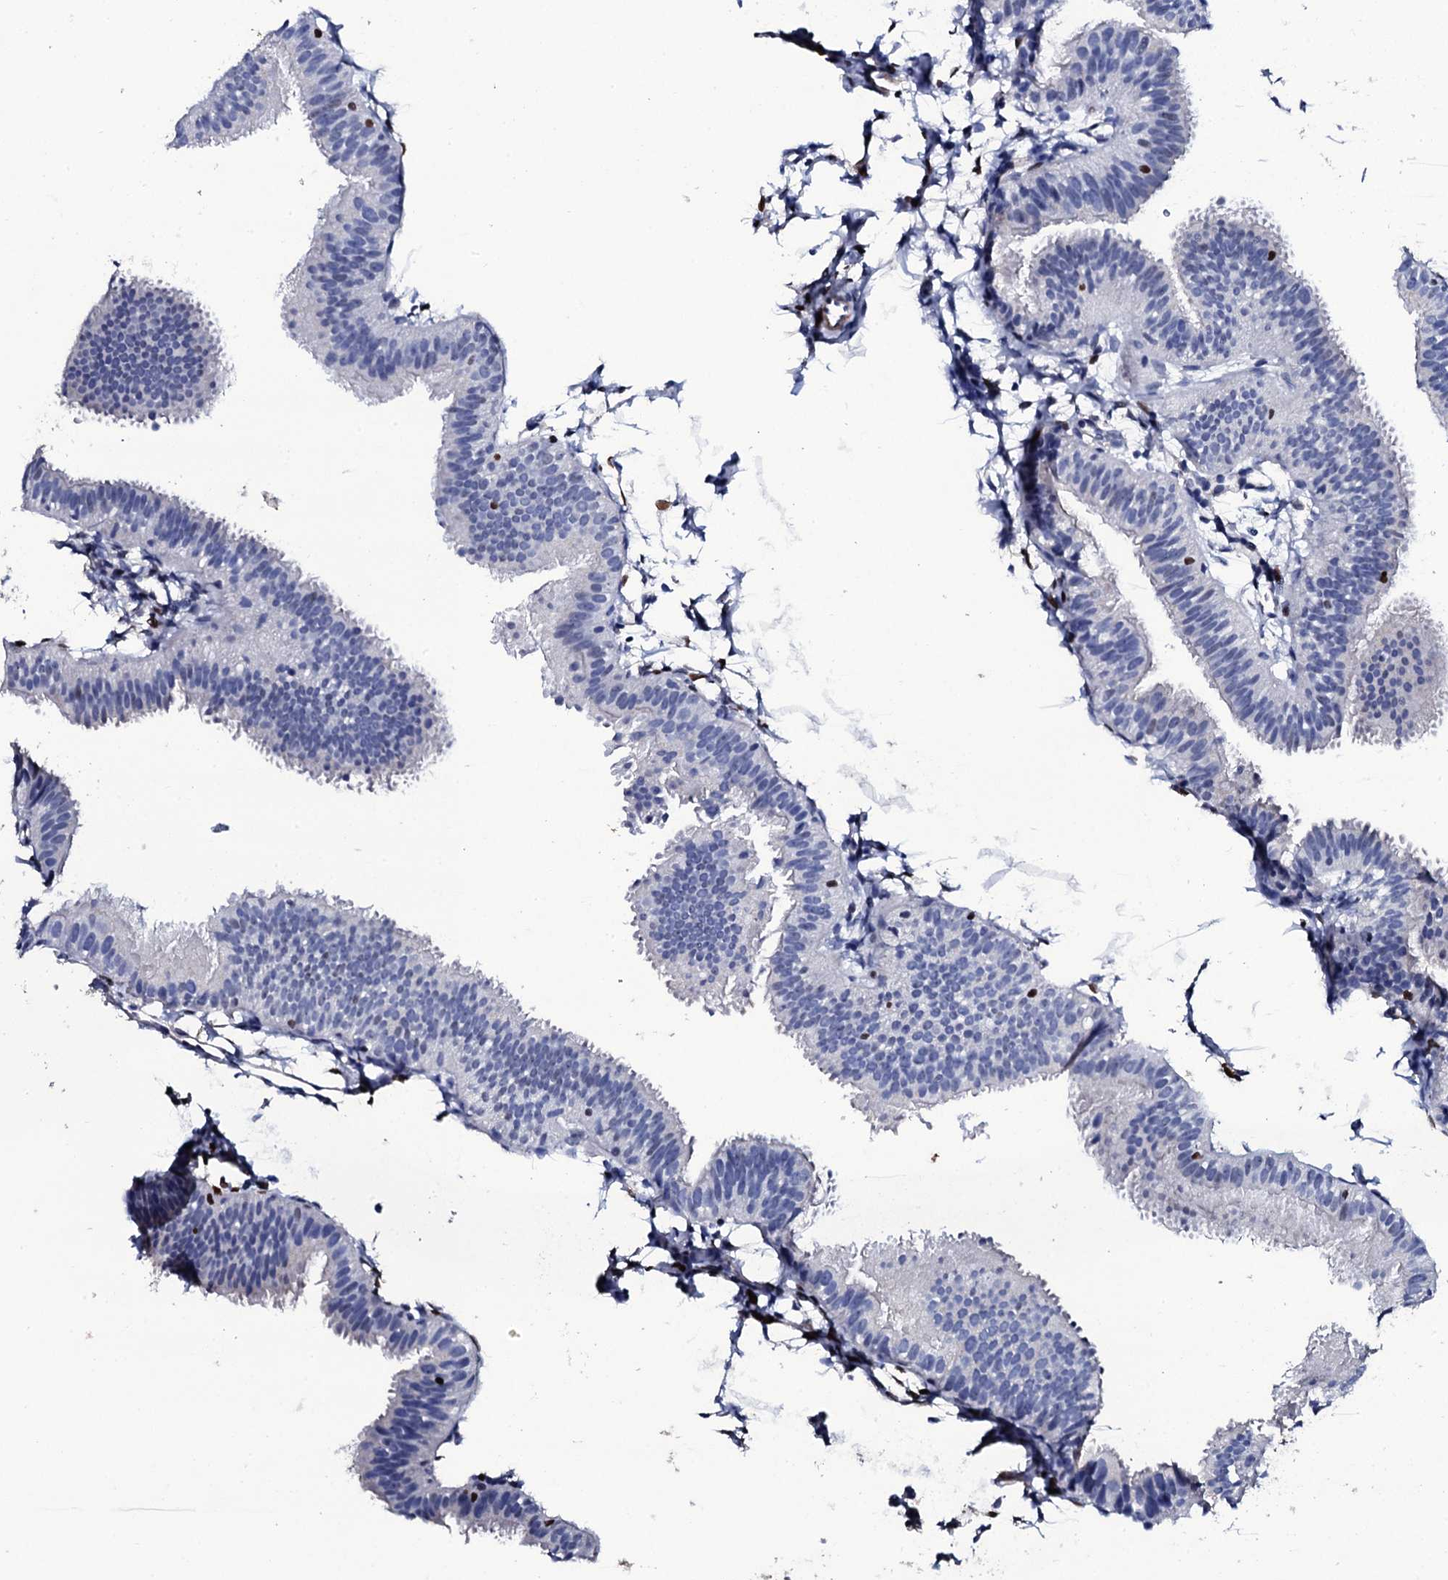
{"staining": {"intensity": "negative", "quantity": "none", "location": "none"}, "tissue": "fallopian tube", "cell_type": "Glandular cells", "image_type": "normal", "snomed": [{"axis": "morphology", "description": "Normal tissue, NOS"}, {"axis": "topography", "description": "Fallopian tube"}], "caption": "Fallopian tube stained for a protein using immunohistochemistry (IHC) shows no positivity glandular cells.", "gene": "NPM2", "patient": {"sex": "female", "age": 35}}